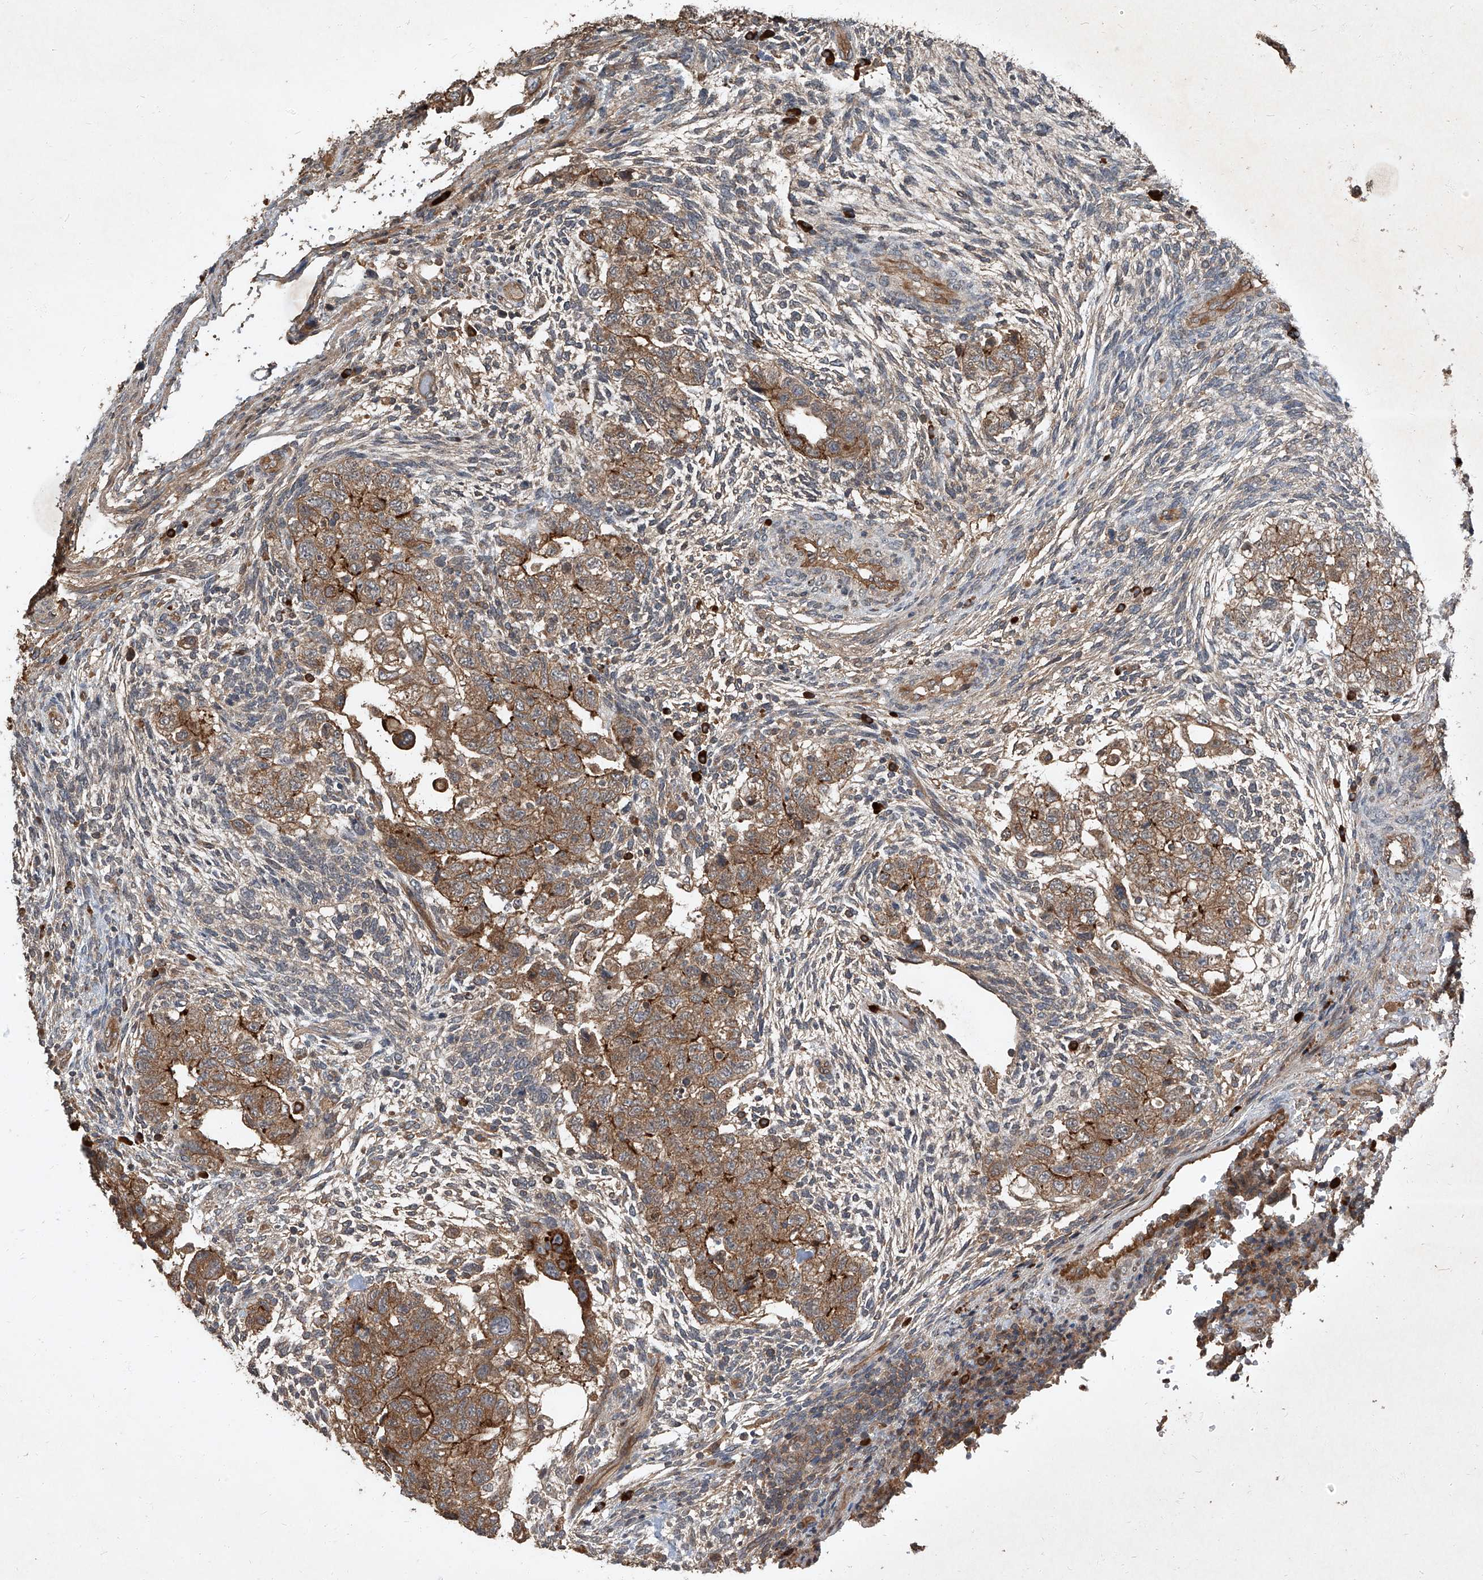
{"staining": {"intensity": "moderate", "quantity": ">75%", "location": "cytoplasmic/membranous"}, "tissue": "testis cancer", "cell_type": "Tumor cells", "image_type": "cancer", "snomed": [{"axis": "morphology", "description": "Normal tissue, NOS"}, {"axis": "morphology", "description": "Carcinoma, Embryonal, NOS"}, {"axis": "topography", "description": "Testis"}], "caption": "IHC image of neoplastic tissue: testis cancer (embryonal carcinoma) stained using immunohistochemistry (IHC) exhibits medium levels of moderate protein expression localized specifically in the cytoplasmic/membranous of tumor cells, appearing as a cytoplasmic/membranous brown color.", "gene": "CCN1", "patient": {"sex": "male", "age": 36}}